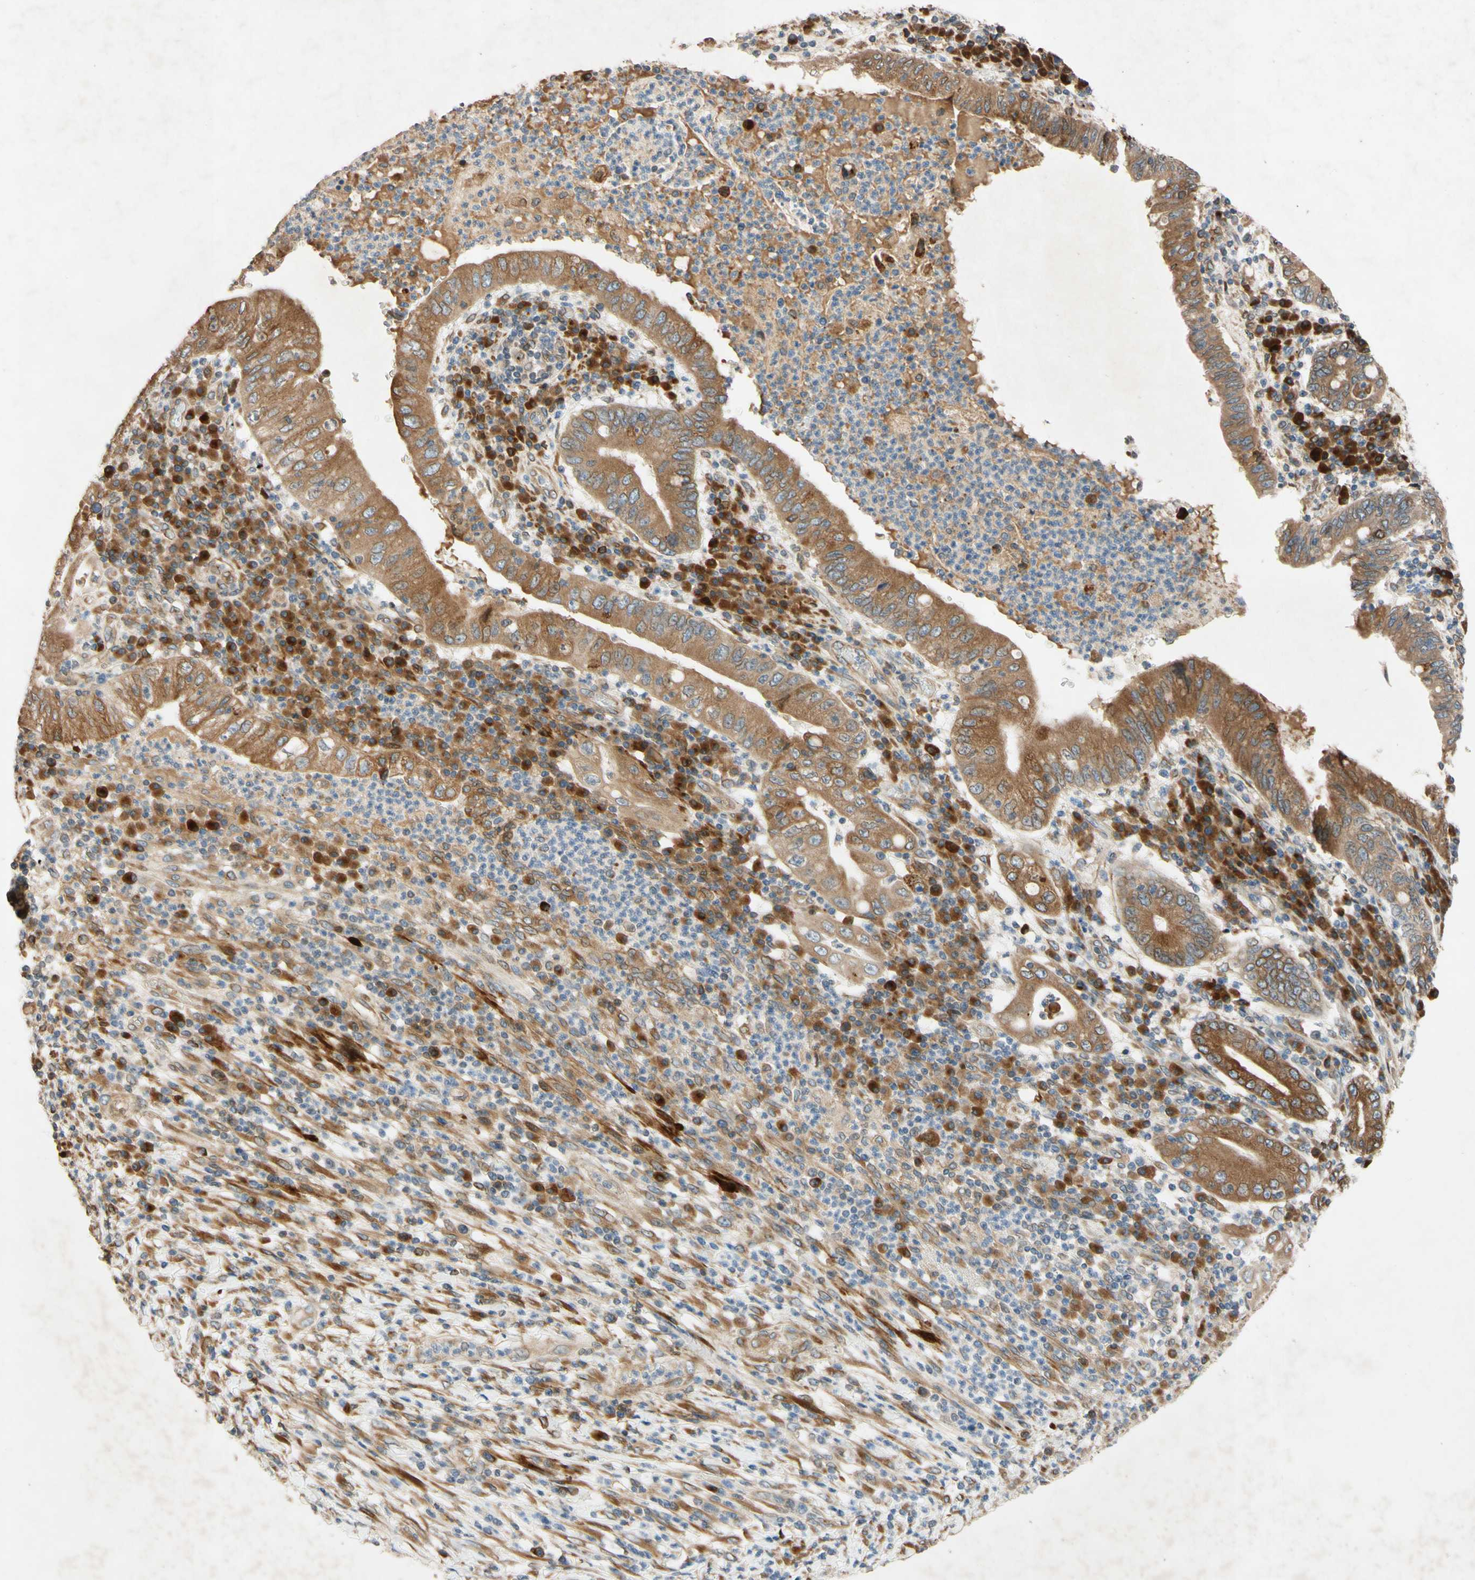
{"staining": {"intensity": "moderate", "quantity": ">75%", "location": "cytoplasmic/membranous,nuclear"}, "tissue": "stomach cancer", "cell_type": "Tumor cells", "image_type": "cancer", "snomed": [{"axis": "morphology", "description": "Normal tissue, NOS"}, {"axis": "morphology", "description": "Adenocarcinoma, NOS"}, {"axis": "topography", "description": "Esophagus"}, {"axis": "topography", "description": "Stomach, upper"}, {"axis": "topography", "description": "Peripheral nerve tissue"}], "caption": "Adenocarcinoma (stomach) tissue shows moderate cytoplasmic/membranous and nuclear expression in approximately >75% of tumor cells, visualized by immunohistochemistry. (Brightfield microscopy of DAB IHC at high magnification).", "gene": "PTPRU", "patient": {"sex": "male", "age": 62}}